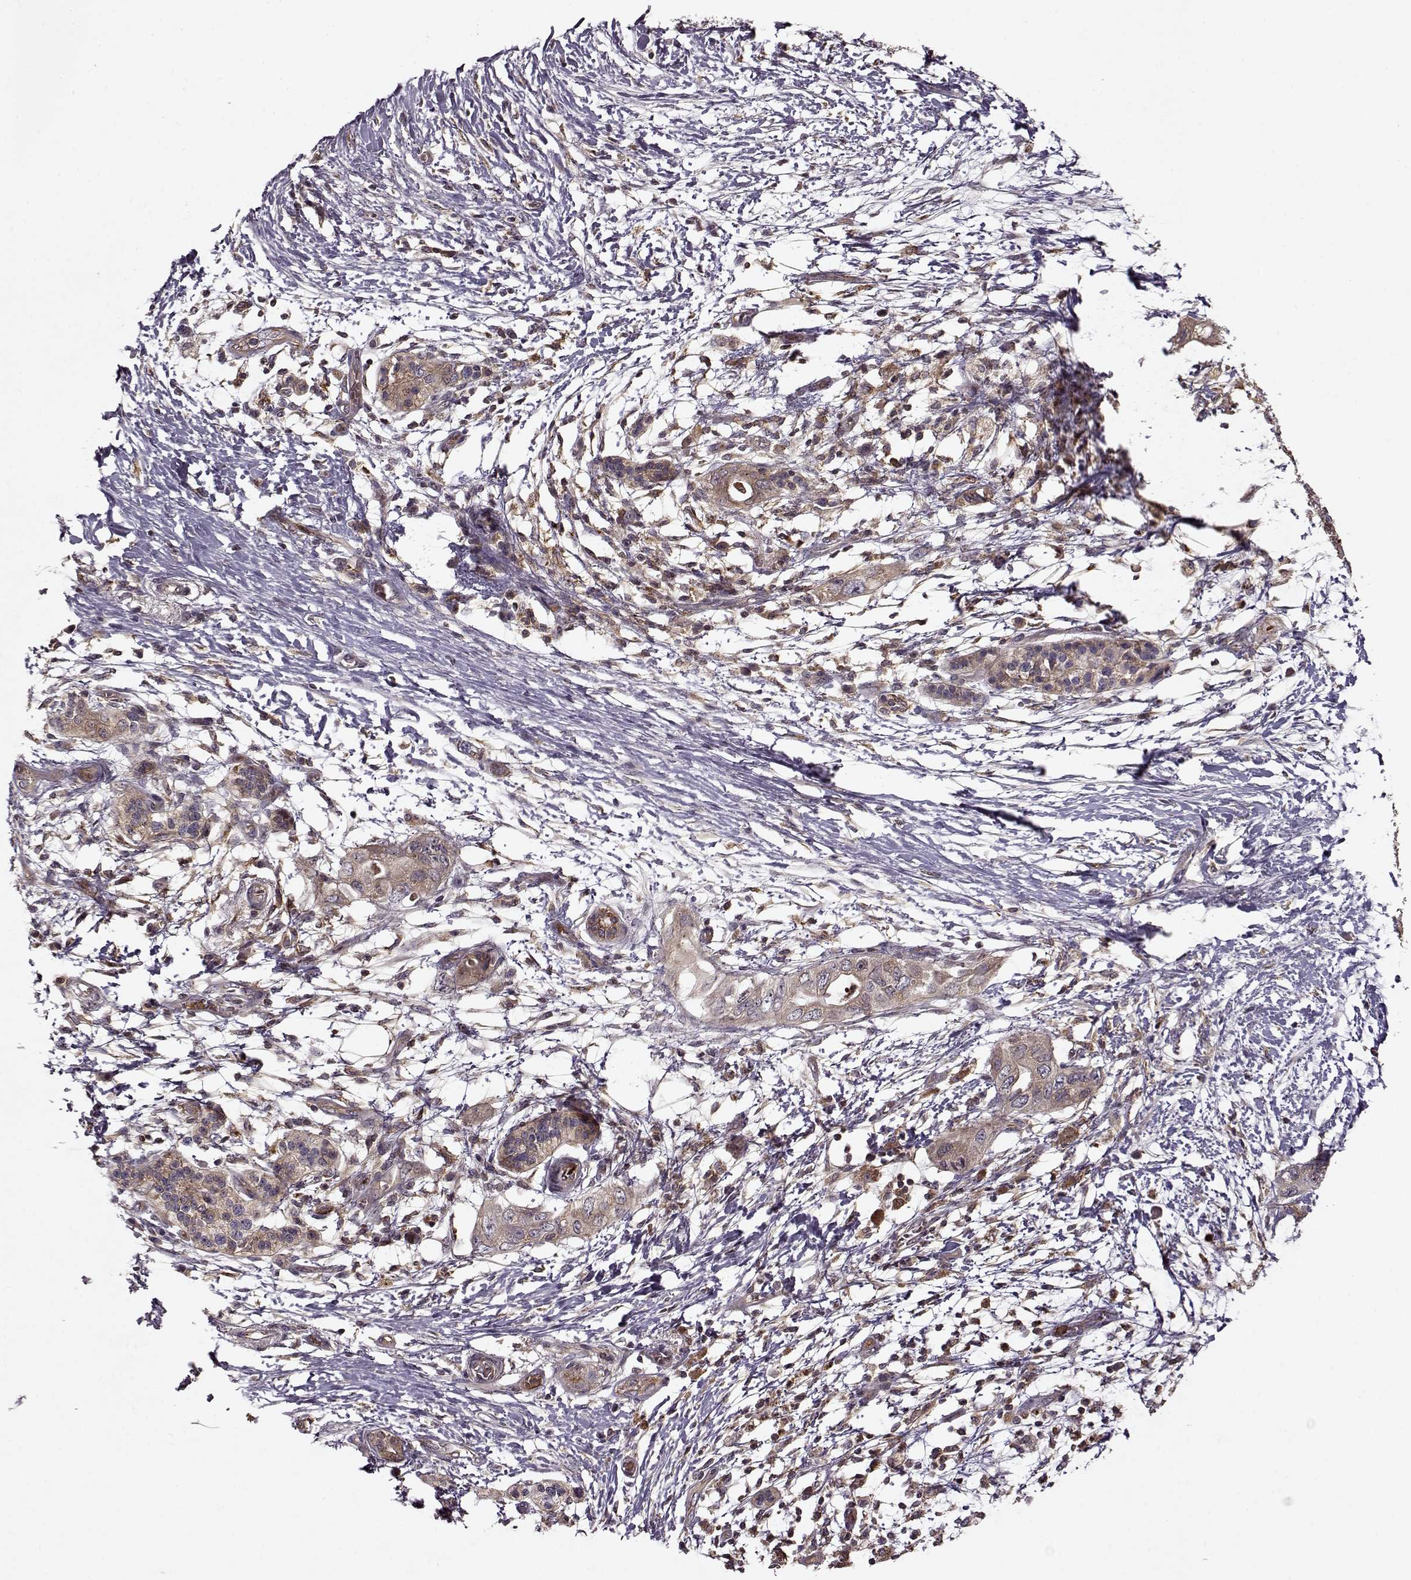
{"staining": {"intensity": "moderate", "quantity": ">75%", "location": "cytoplasmic/membranous"}, "tissue": "pancreatic cancer", "cell_type": "Tumor cells", "image_type": "cancer", "snomed": [{"axis": "morphology", "description": "Adenocarcinoma, NOS"}, {"axis": "topography", "description": "Pancreas"}], "caption": "Immunohistochemistry (IHC) of pancreatic cancer (adenocarcinoma) demonstrates medium levels of moderate cytoplasmic/membranous positivity in about >75% of tumor cells.", "gene": "IFRD2", "patient": {"sex": "female", "age": 72}}